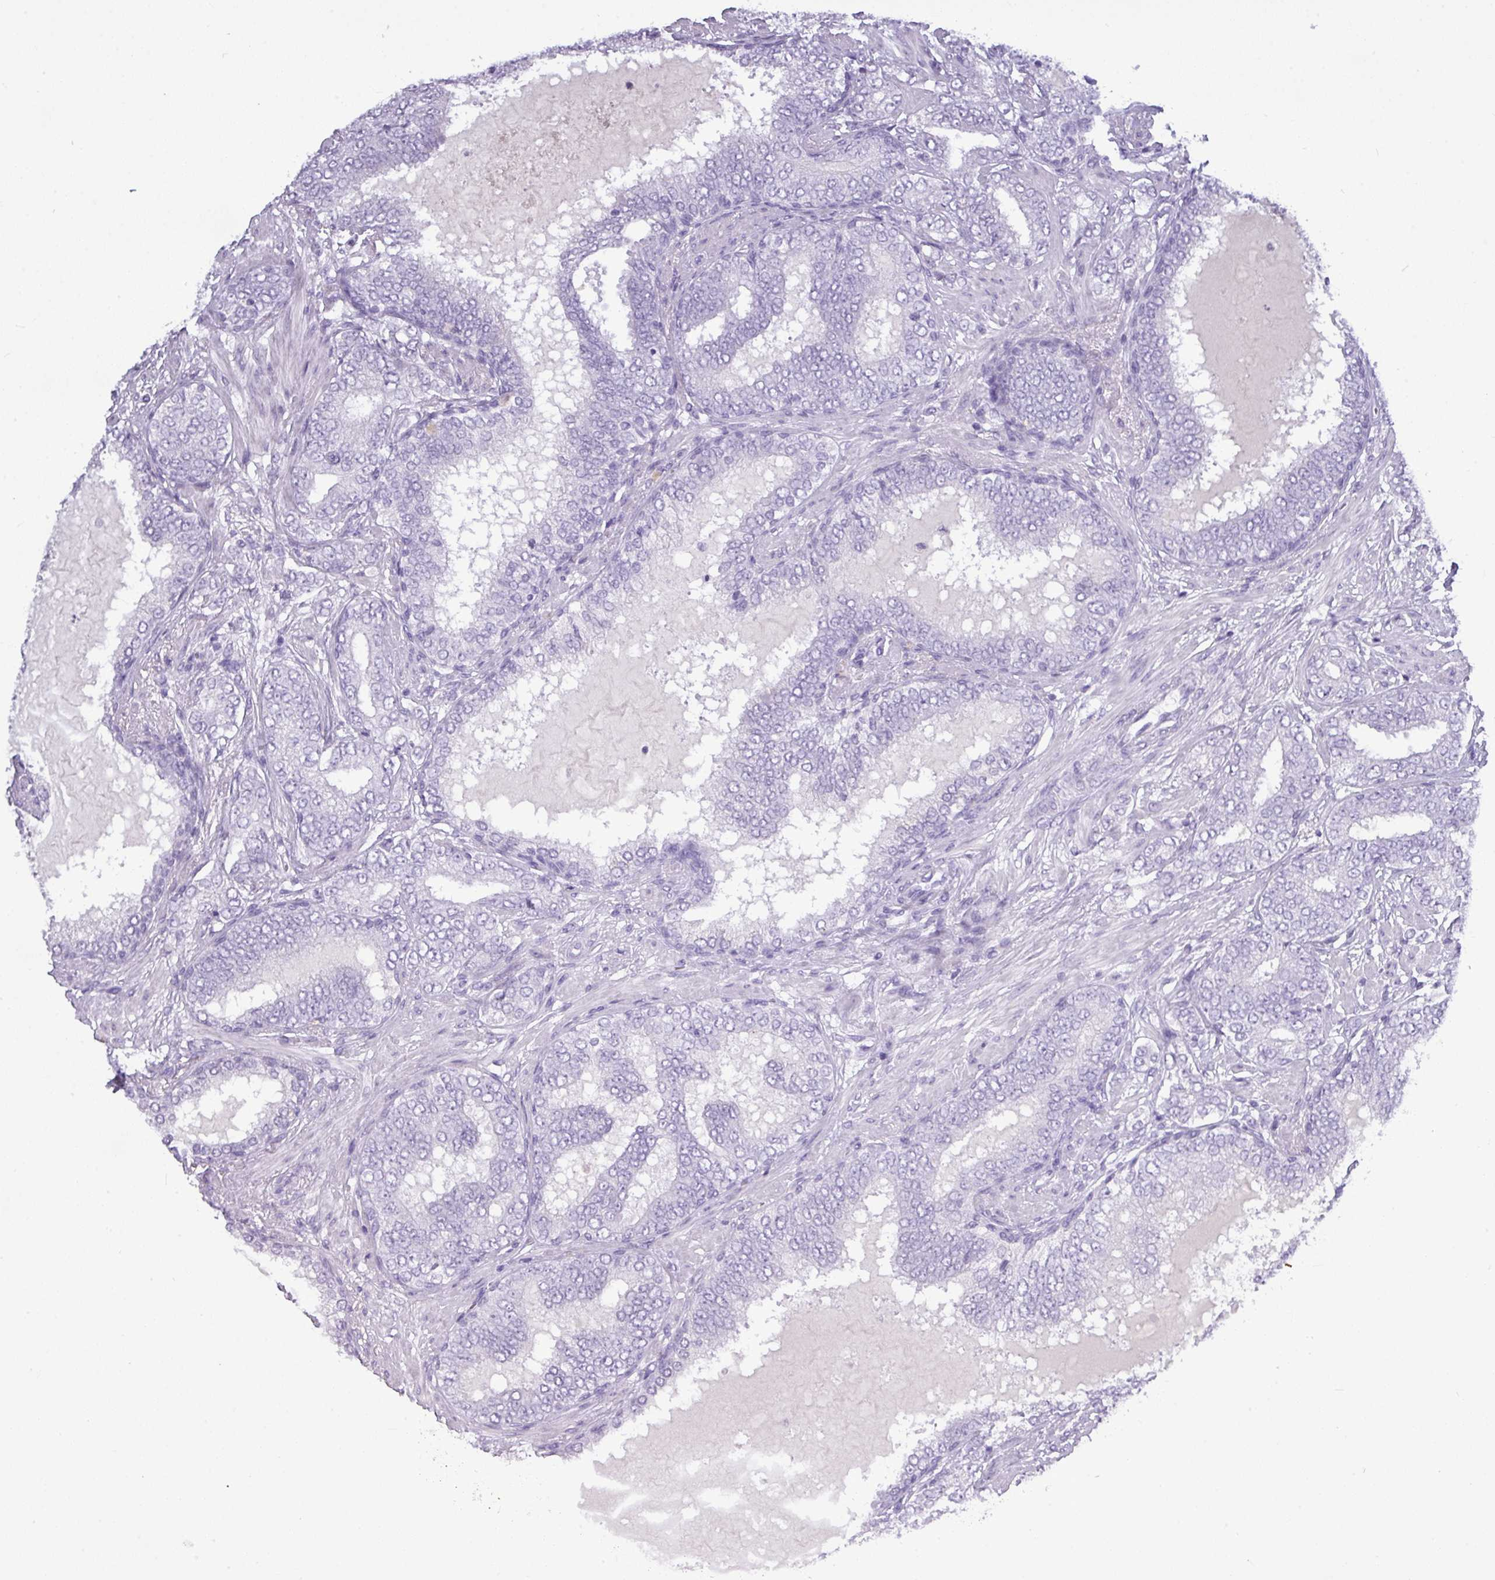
{"staining": {"intensity": "negative", "quantity": "none", "location": "none"}, "tissue": "prostate cancer", "cell_type": "Tumor cells", "image_type": "cancer", "snomed": [{"axis": "morphology", "description": "Adenocarcinoma, High grade"}, {"axis": "topography", "description": "Prostate"}], "caption": "DAB (3,3'-diaminobenzidine) immunohistochemical staining of human high-grade adenocarcinoma (prostate) exhibits no significant expression in tumor cells.", "gene": "TMEM91", "patient": {"sex": "male", "age": 72}}